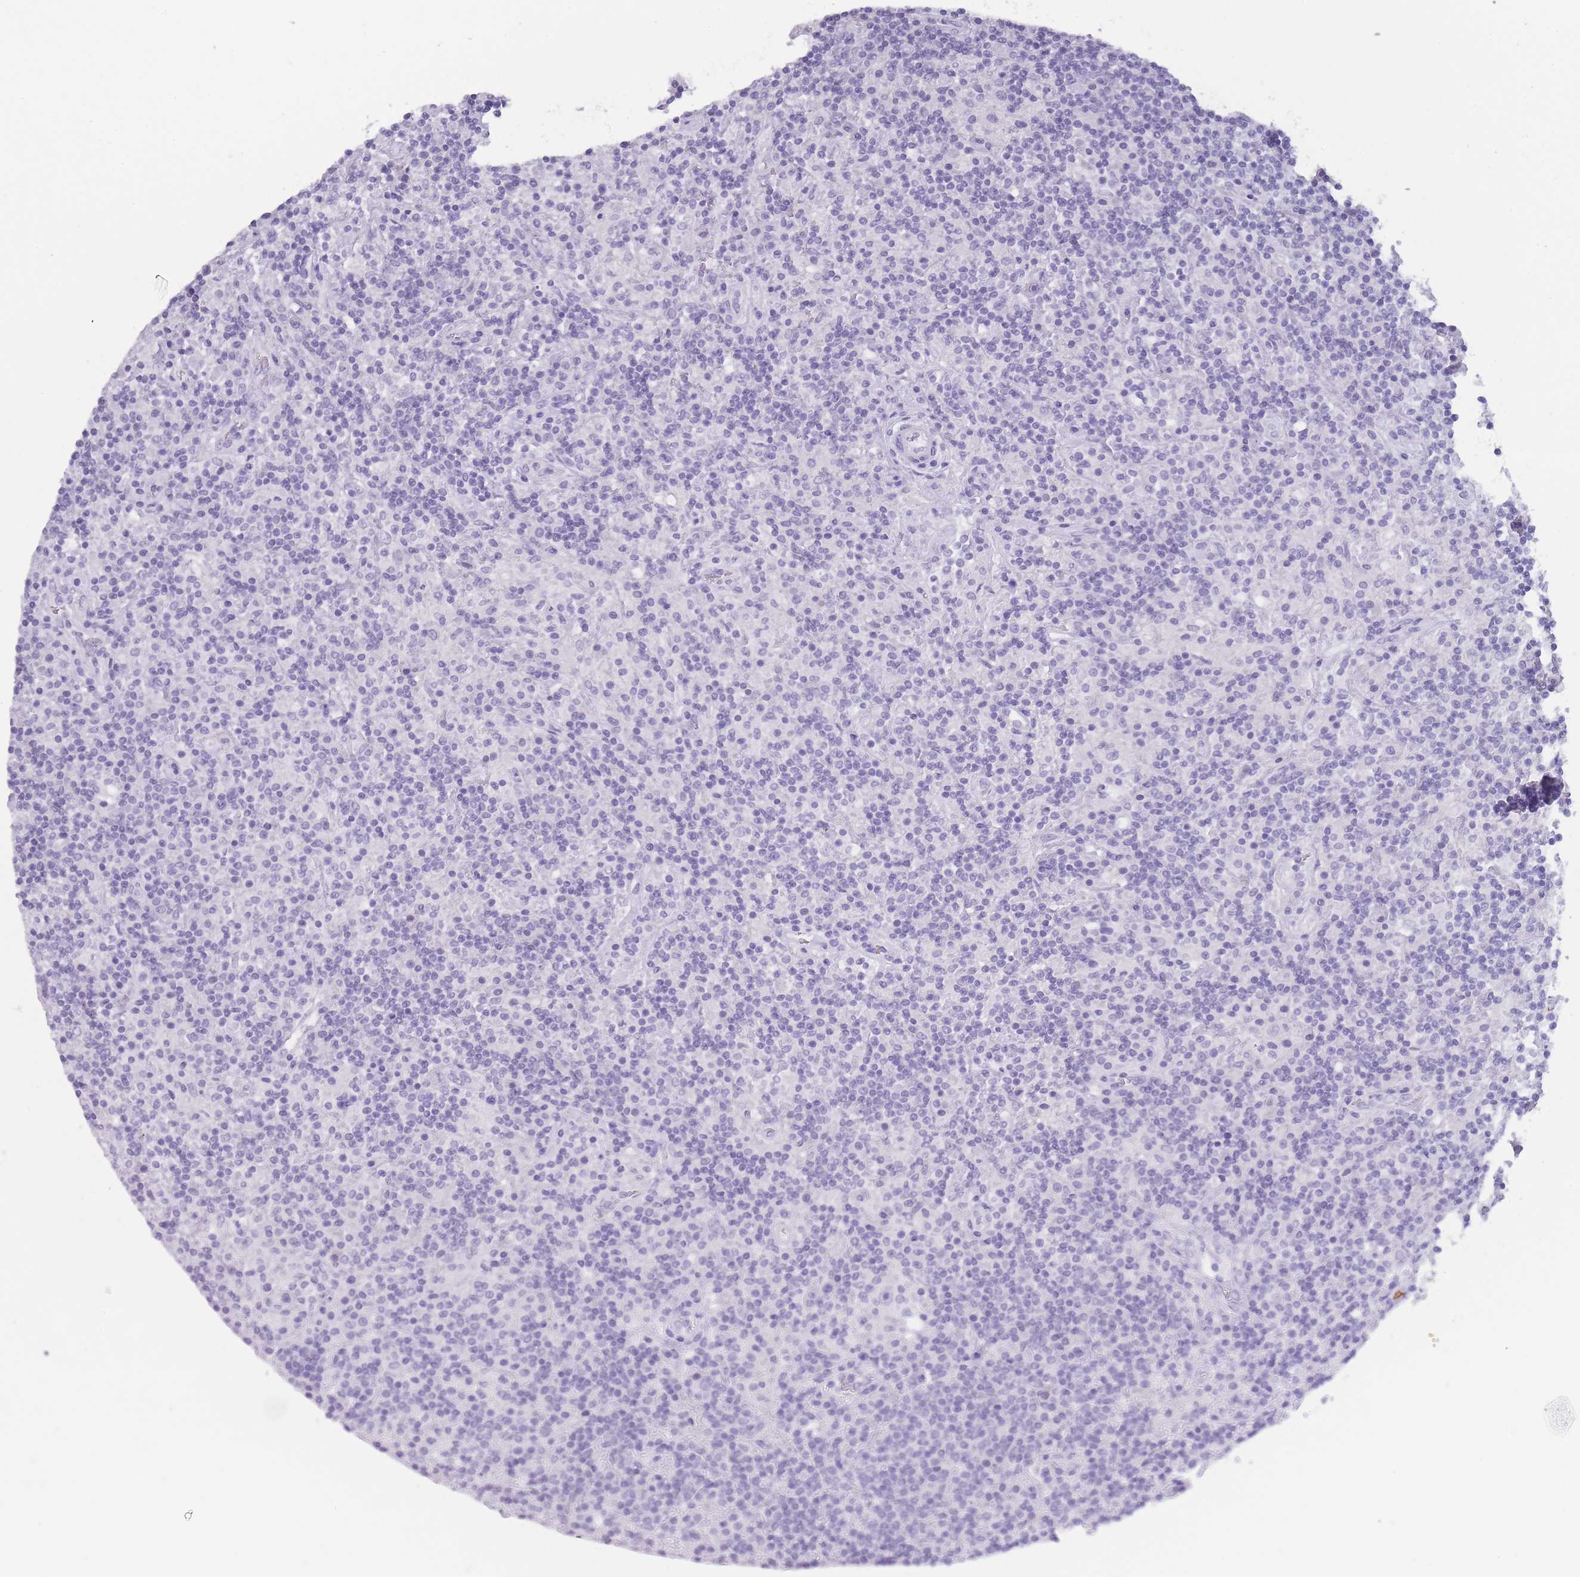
{"staining": {"intensity": "negative", "quantity": "none", "location": "none"}, "tissue": "lymphoma", "cell_type": "Tumor cells", "image_type": "cancer", "snomed": [{"axis": "morphology", "description": "Hodgkin's disease, NOS"}, {"axis": "topography", "description": "Lymph node"}], "caption": "High magnification brightfield microscopy of Hodgkin's disease stained with DAB (3,3'-diaminobenzidine) (brown) and counterstained with hematoxylin (blue): tumor cells show no significant staining.", "gene": "TCP11", "patient": {"sex": "male", "age": 70}}